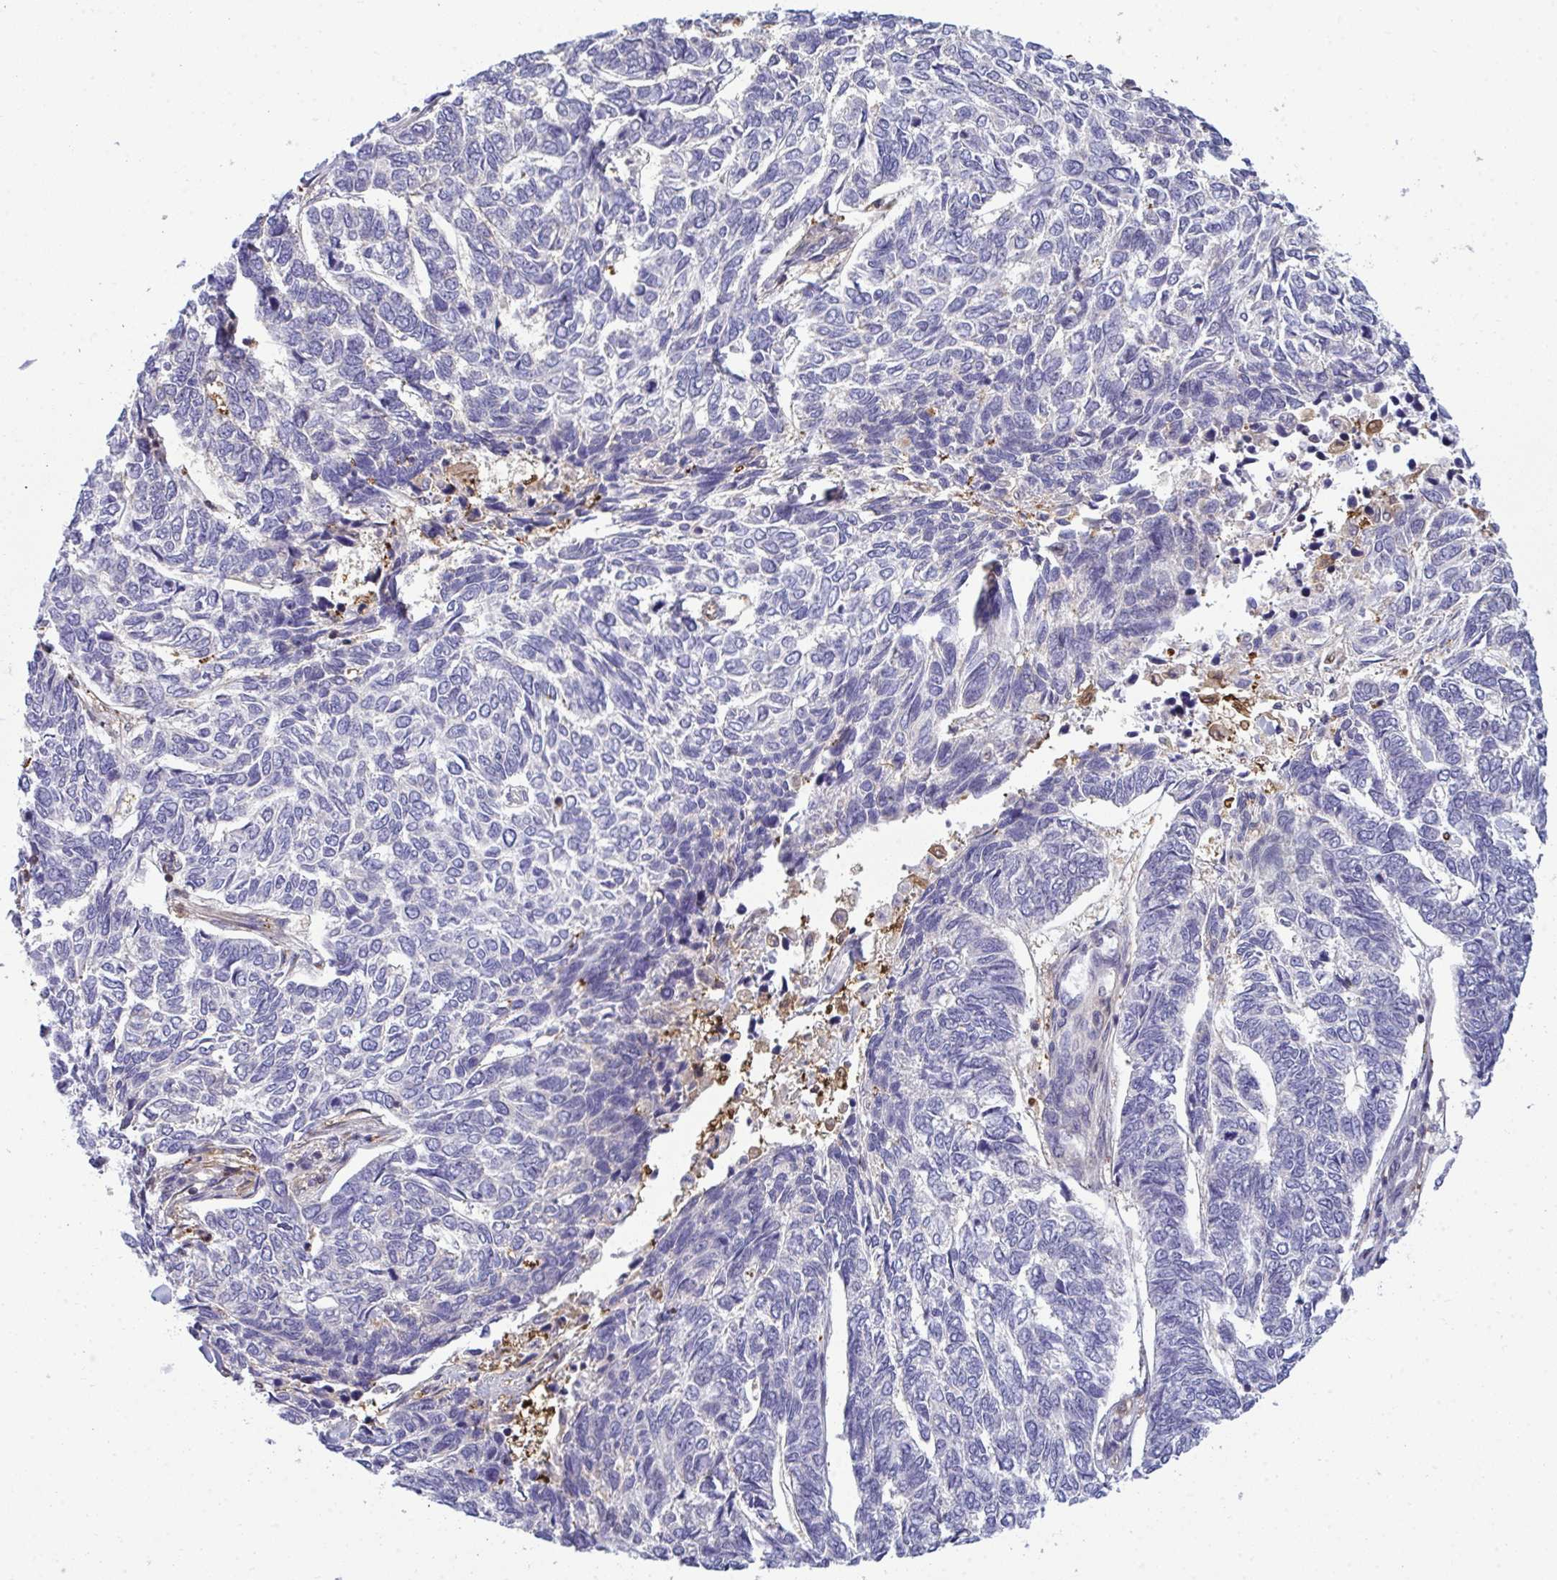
{"staining": {"intensity": "negative", "quantity": "none", "location": "none"}, "tissue": "skin cancer", "cell_type": "Tumor cells", "image_type": "cancer", "snomed": [{"axis": "morphology", "description": "Basal cell carcinoma"}, {"axis": "topography", "description": "Skin"}], "caption": "The micrograph exhibits no significant staining in tumor cells of skin cancer.", "gene": "SLC30A6", "patient": {"sex": "female", "age": 65}}